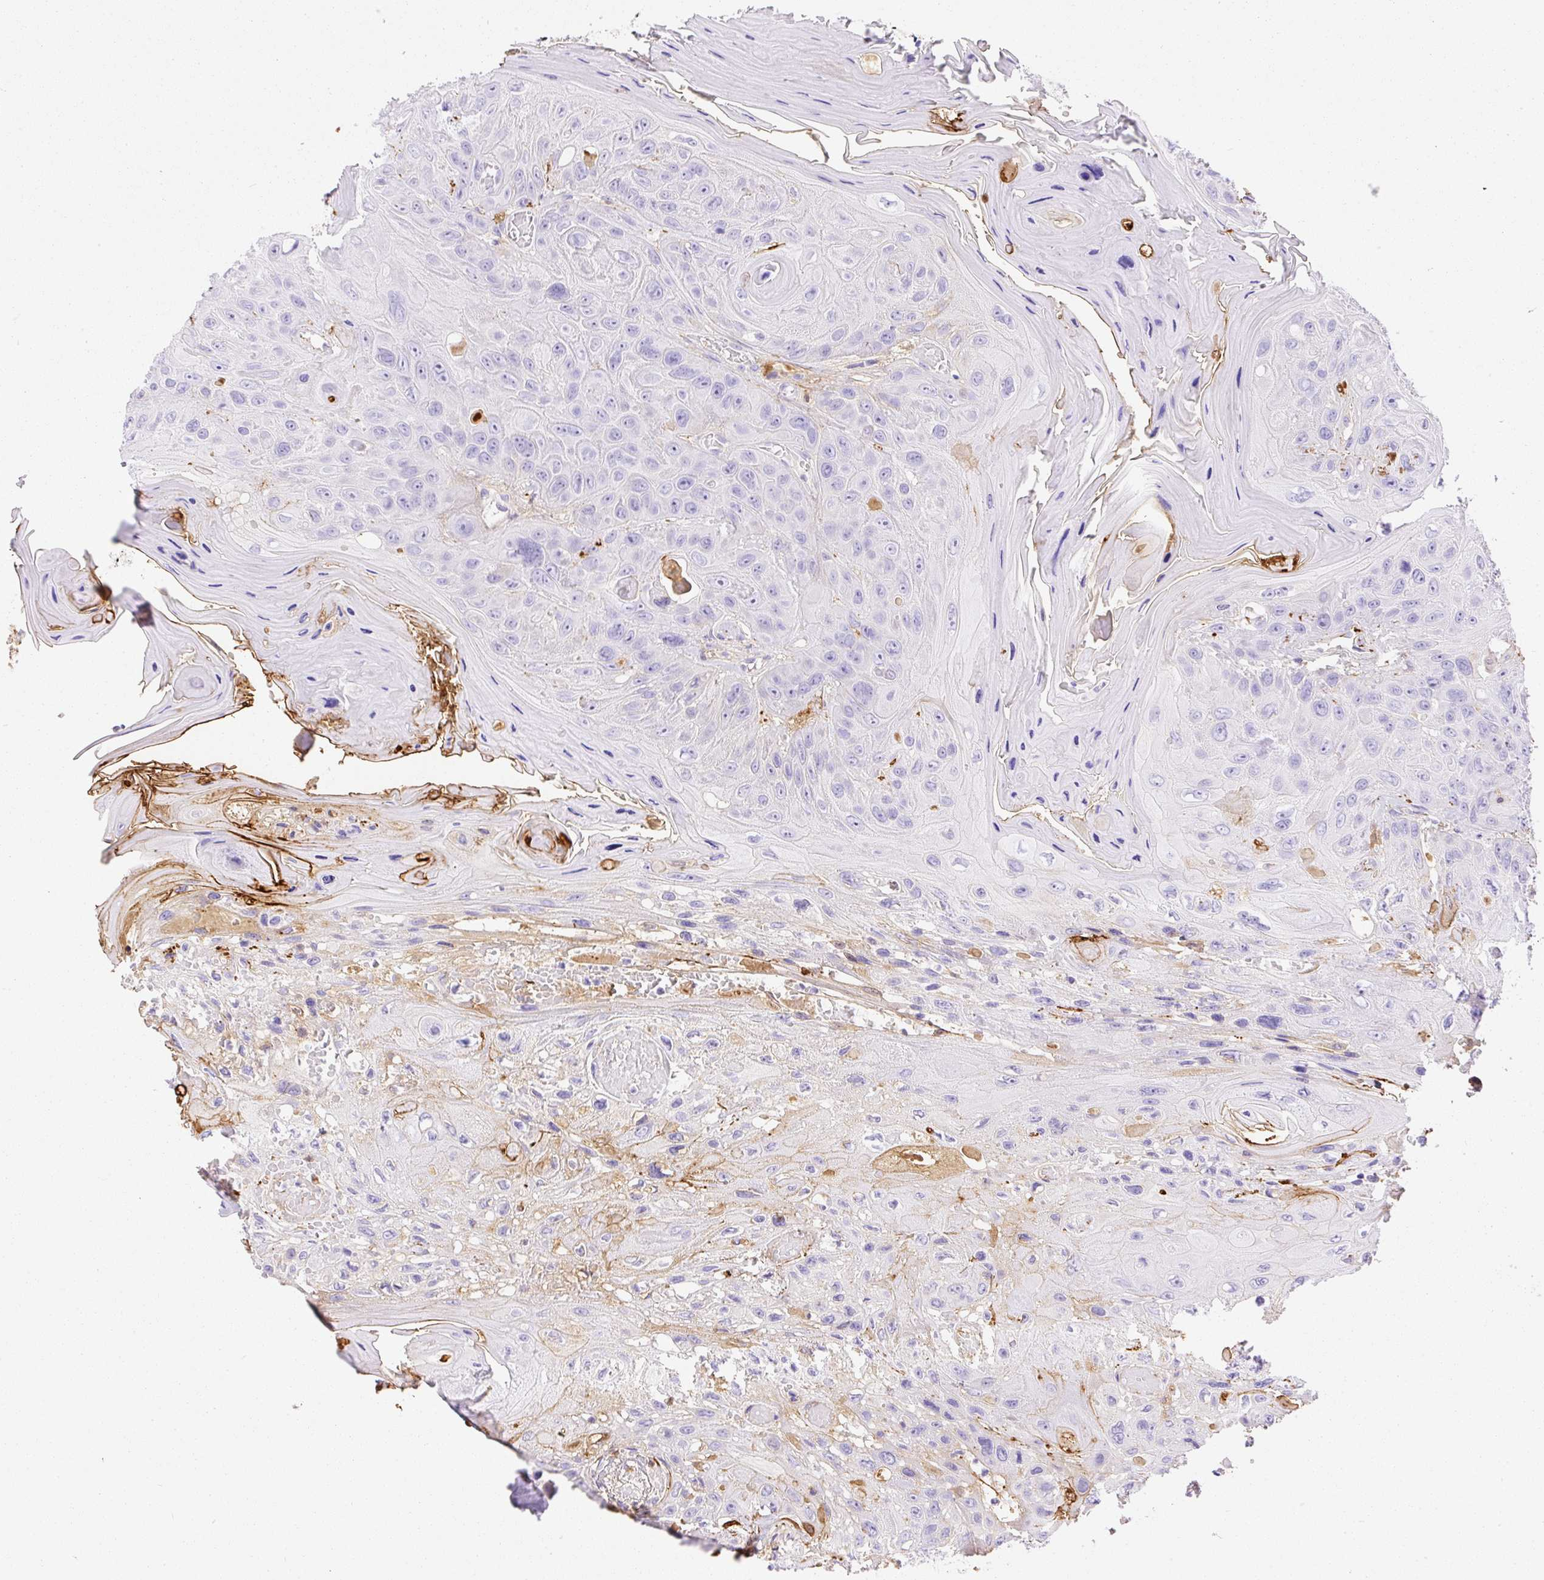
{"staining": {"intensity": "negative", "quantity": "none", "location": "none"}, "tissue": "head and neck cancer", "cell_type": "Tumor cells", "image_type": "cancer", "snomed": [{"axis": "morphology", "description": "Squamous cell carcinoma, NOS"}, {"axis": "topography", "description": "Head-Neck"}], "caption": "An immunohistochemistry (IHC) micrograph of head and neck squamous cell carcinoma is shown. There is no staining in tumor cells of head and neck squamous cell carcinoma.", "gene": "APCS", "patient": {"sex": "female", "age": 59}}